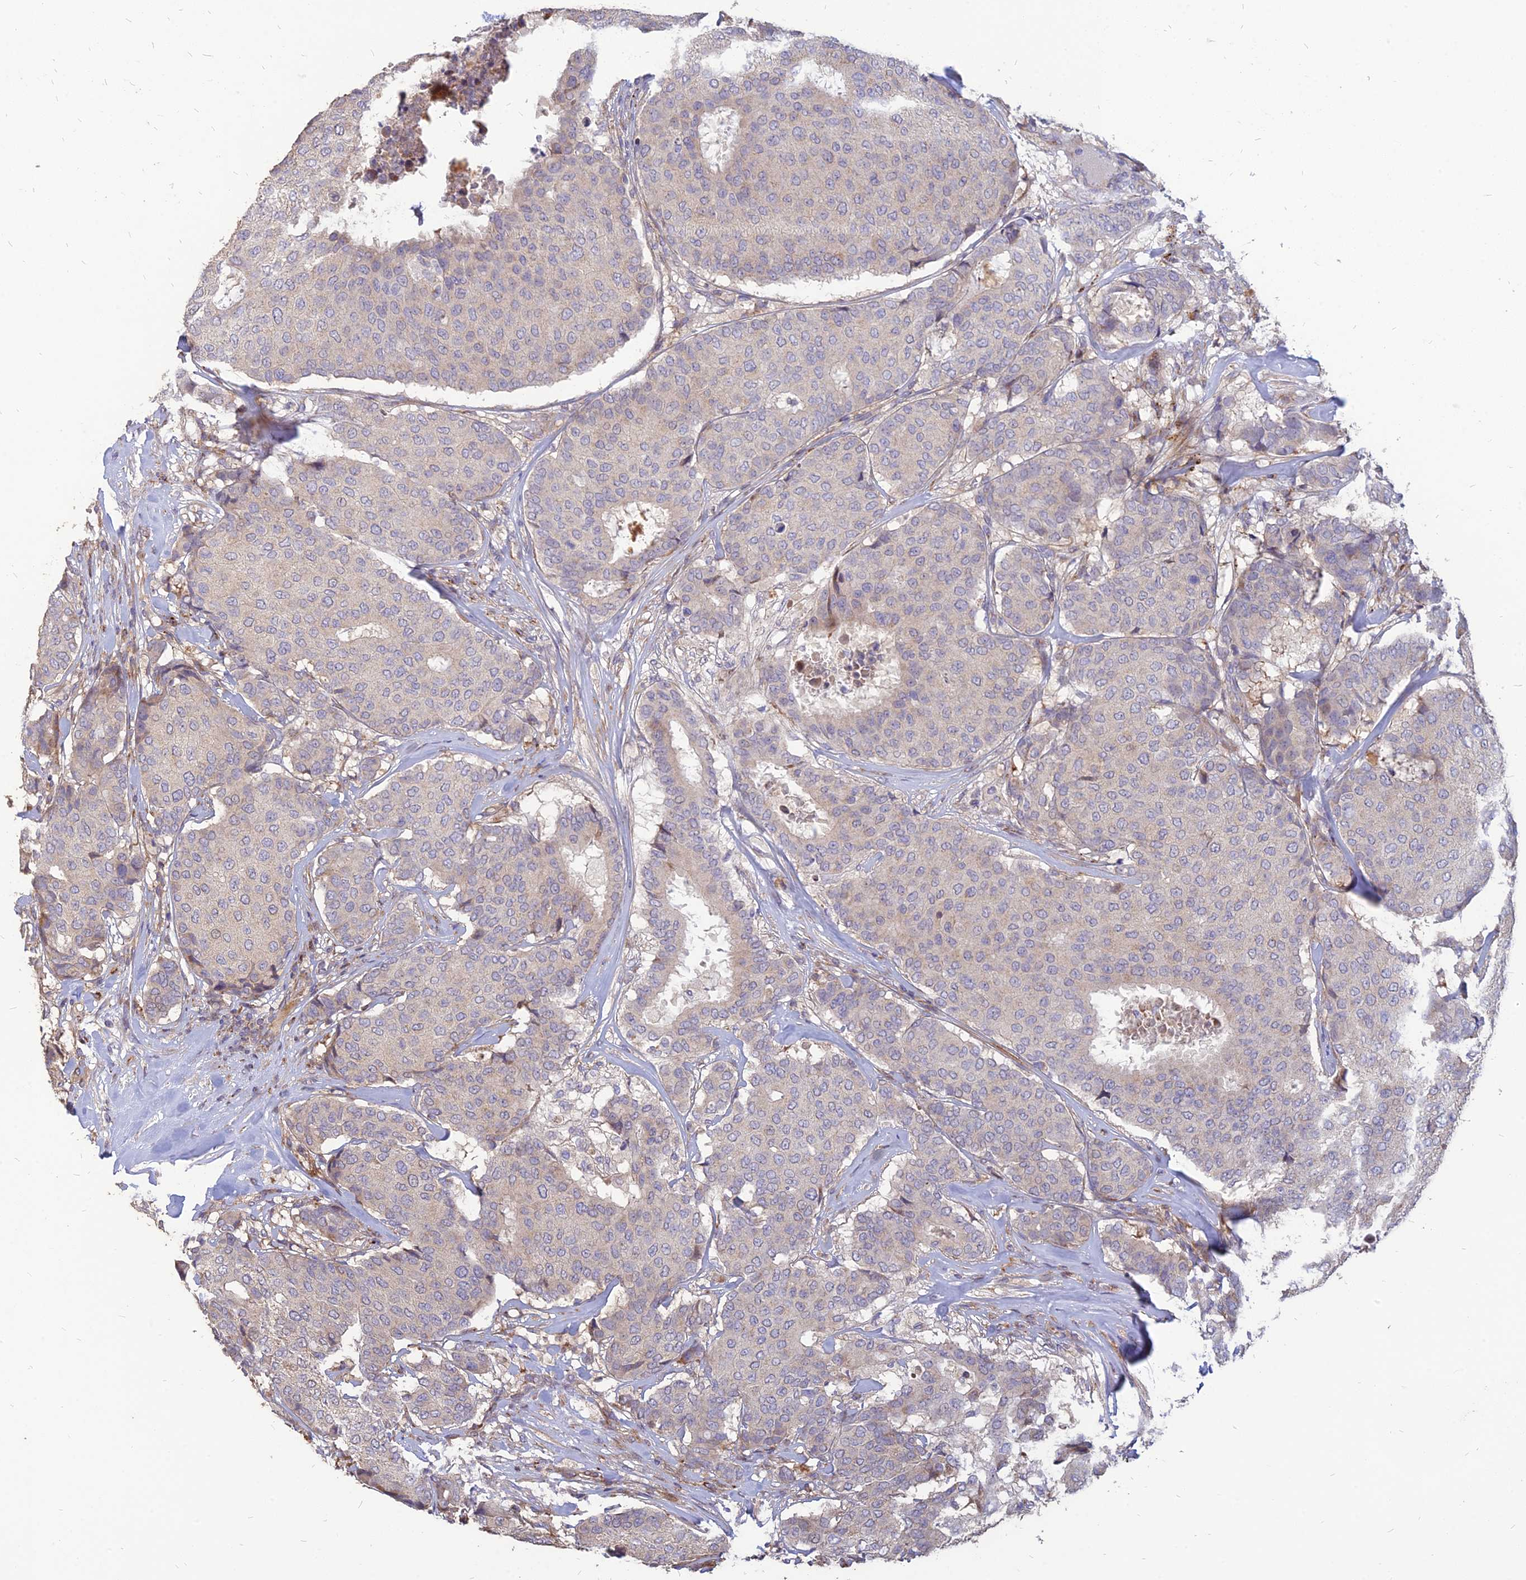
{"staining": {"intensity": "negative", "quantity": "none", "location": "none"}, "tissue": "breast cancer", "cell_type": "Tumor cells", "image_type": "cancer", "snomed": [{"axis": "morphology", "description": "Duct carcinoma"}, {"axis": "topography", "description": "Breast"}], "caption": "Immunohistochemistry (IHC) micrograph of neoplastic tissue: breast intraductal carcinoma stained with DAB shows no significant protein expression in tumor cells.", "gene": "ST3GAL6", "patient": {"sex": "female", "age": 75}}